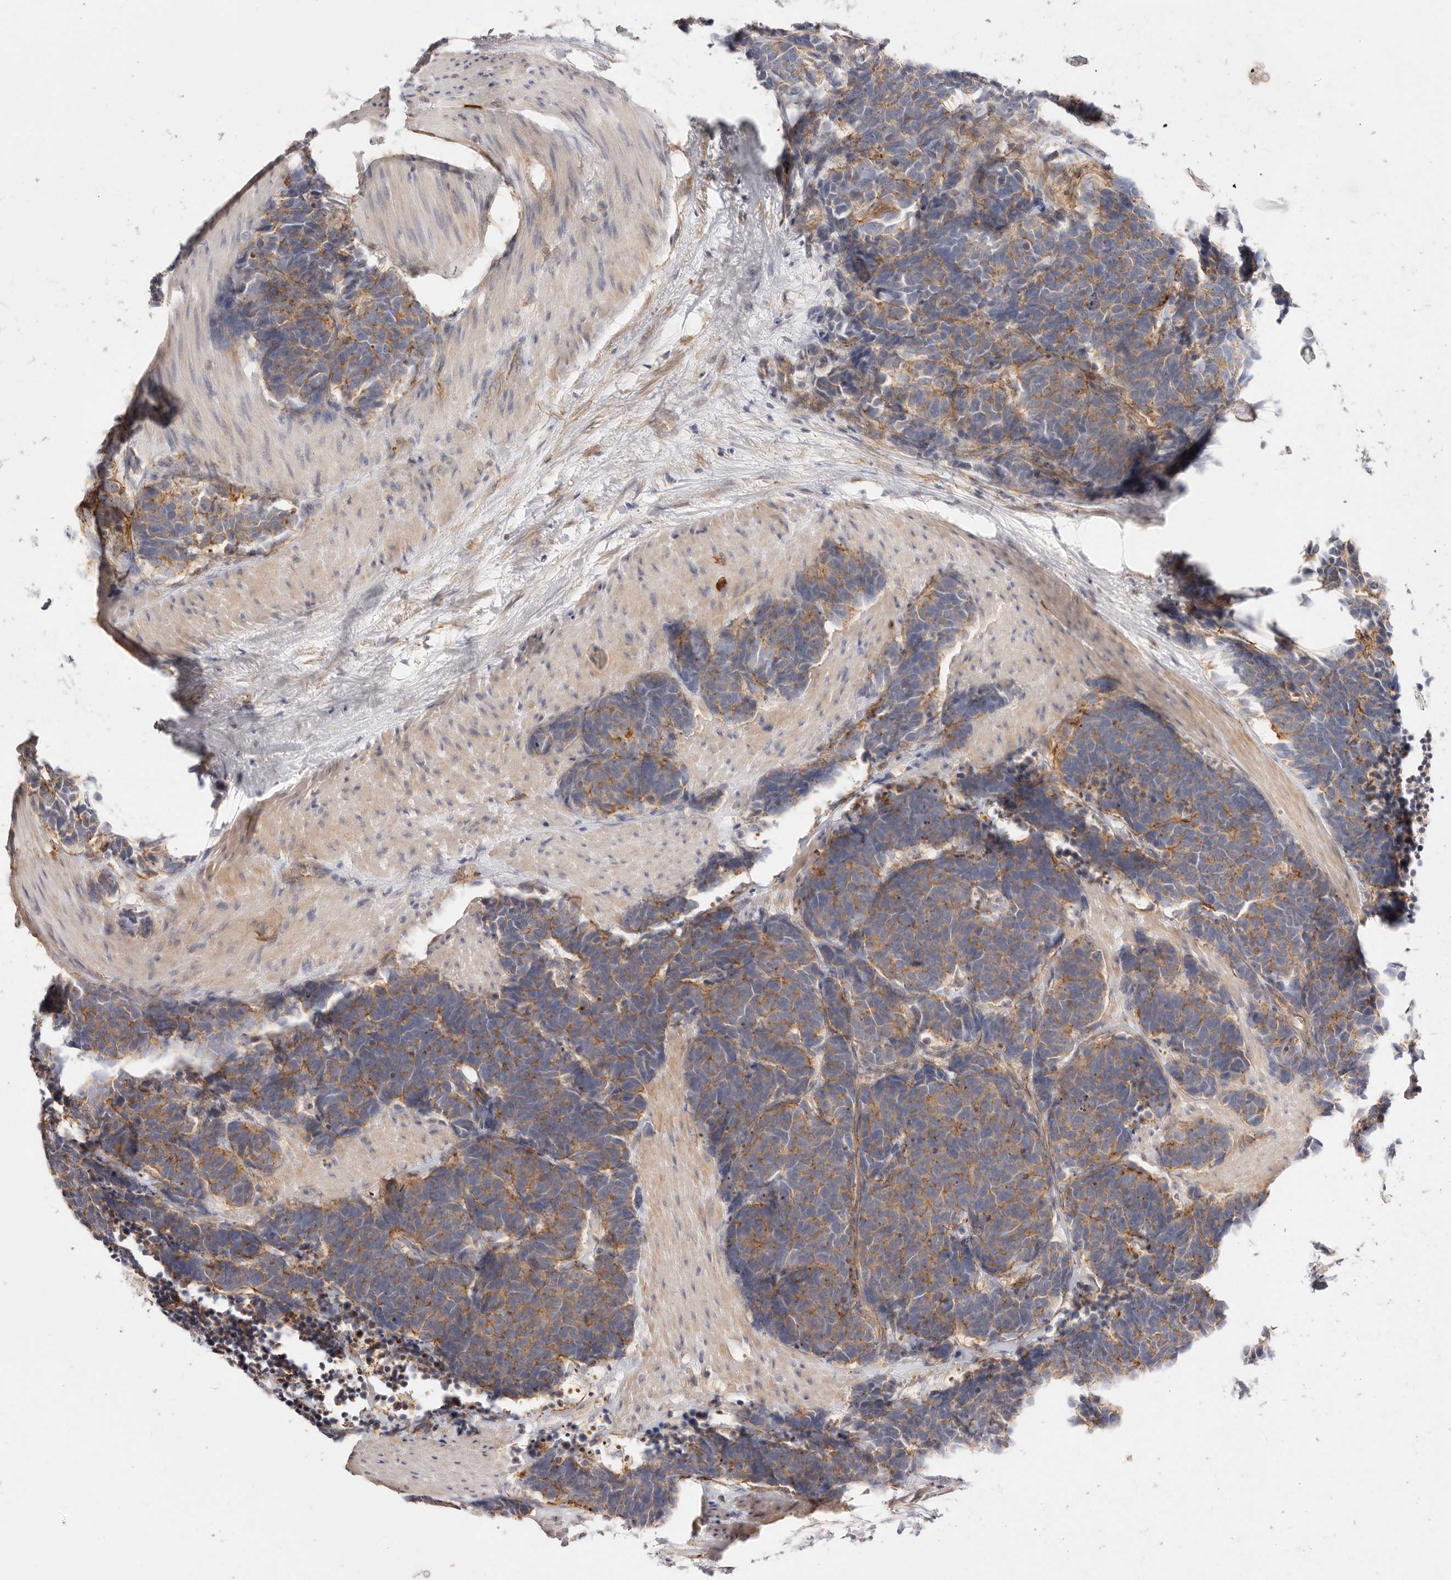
{"staining": {"intensity": "moderate", "quantity": ">75%", "location": "cytoplasmic/membranous"}, "tissue": "carcinoid", "cell_type": "Tumor cells", "image_type": "cancer", "snomed": [{"axis": "morphology", "description": "Carcinoma, NOS"}, {"axis": "morphology", "description": "Carcinoid, malignant, NOS"}, {"axis": "topography", "description": "Urinary bladder"}], "caption": "Immunohistochemistry (IHC) histopathology image of neoplastic tissue: carcinoma stained using IHC demonstrates medium levels of moderate protein expression localized specifically in the cytoplasmic/membranous of tumor cells, appearing as a cytoplasmic/membranous brown color.", "gene": "SLC35B2", "patient": {"sex": "male", "age": 57}}